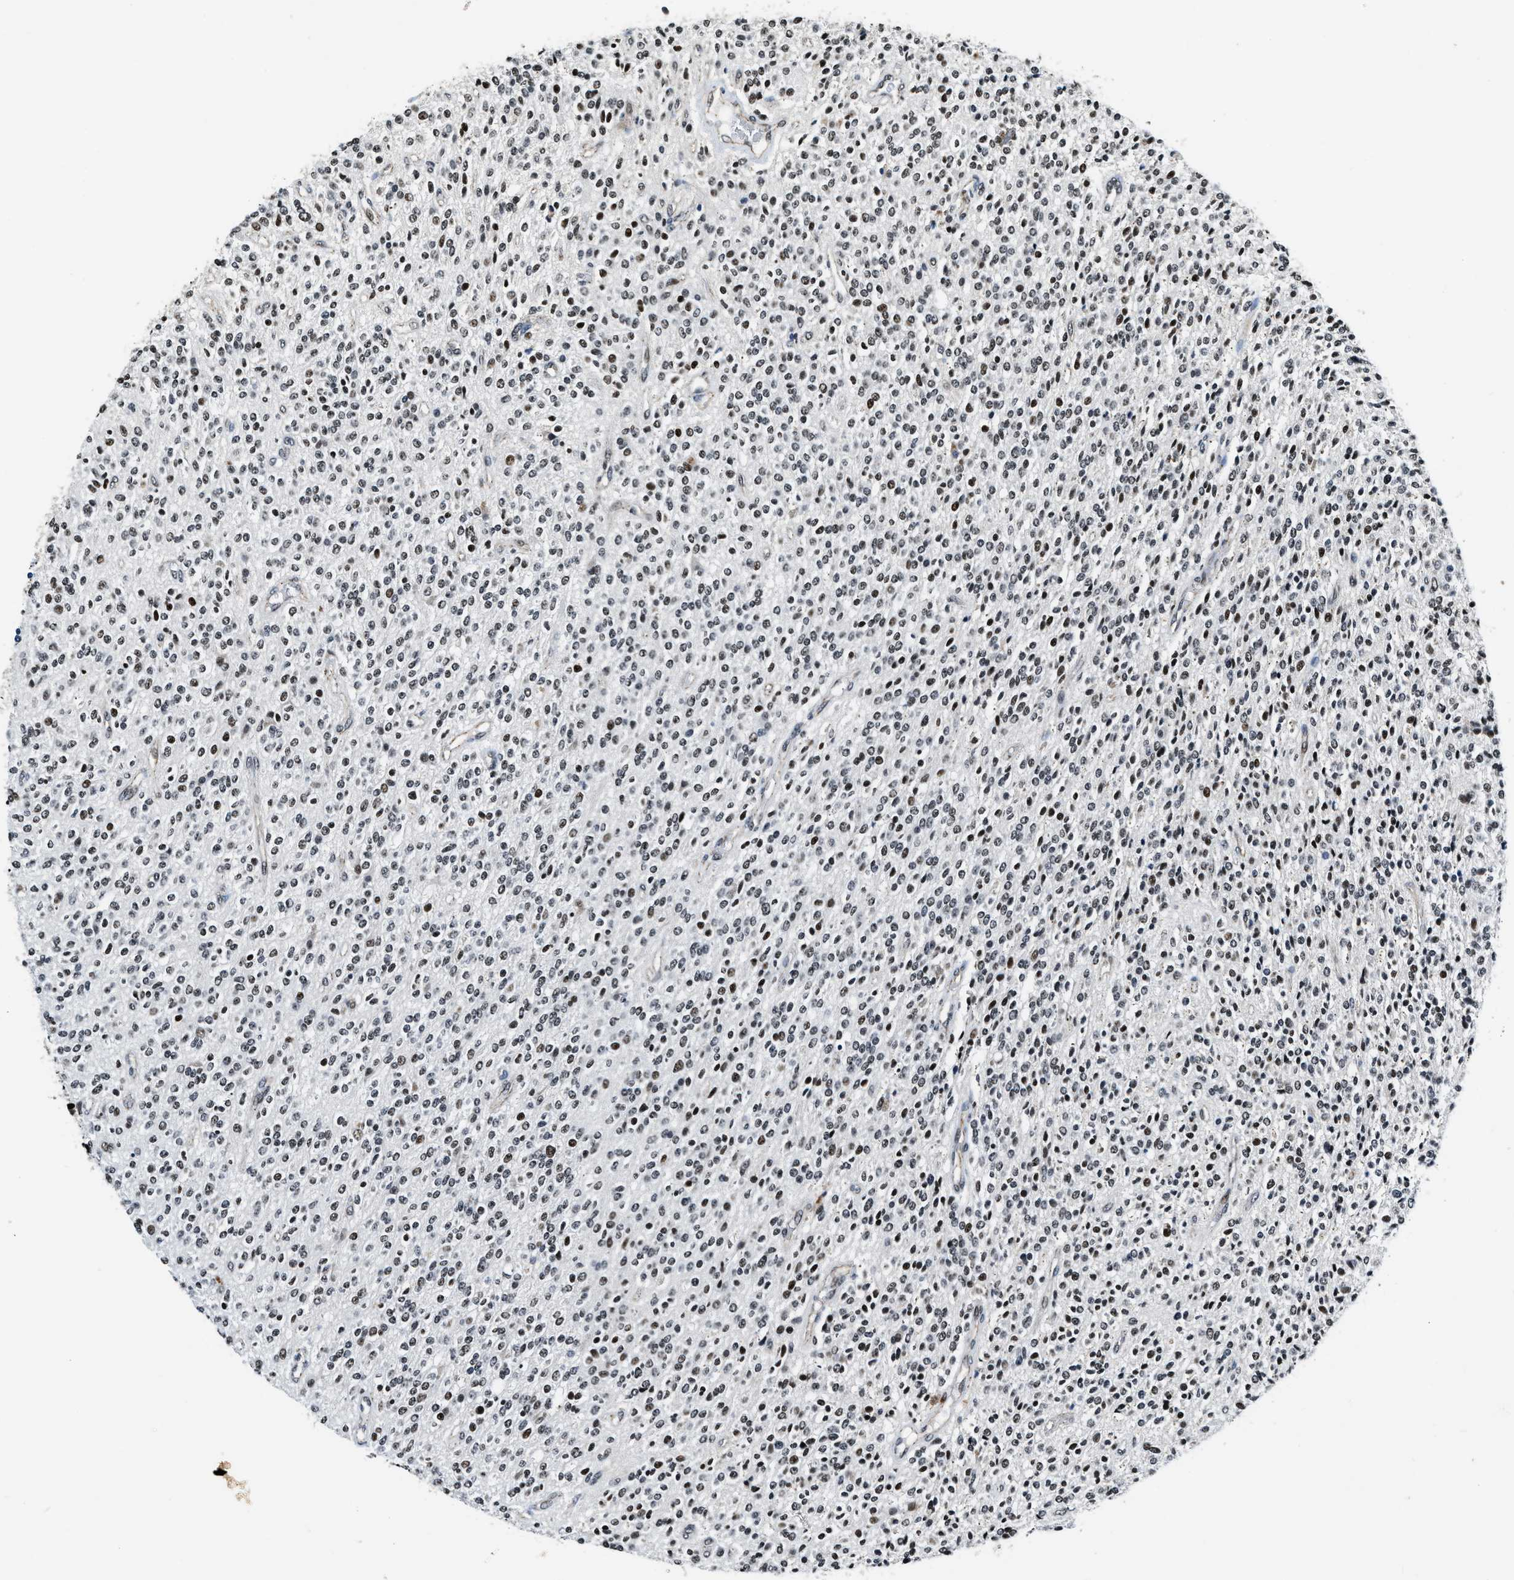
{"staining": {"intensity": "weak", "quantity": ">75%", "location": "nuclear"}, "tissue": "glioma", "cell_type": "Tumor cells", "image_type": "cancer", "snomed": [{"axis": "morphology", "description": "Glioma, malignant, High grade"}, {"axis": "topography", "description": "Brain"}], "caption": "Immunohistochemistry of glioma demonstrates low levels of weak nuclear positivity in approximately >75% of tumor cells. Nuclei are stained in blue.", "gene": "CCNE1", "patient": {"sex": "male", "age": 34}}